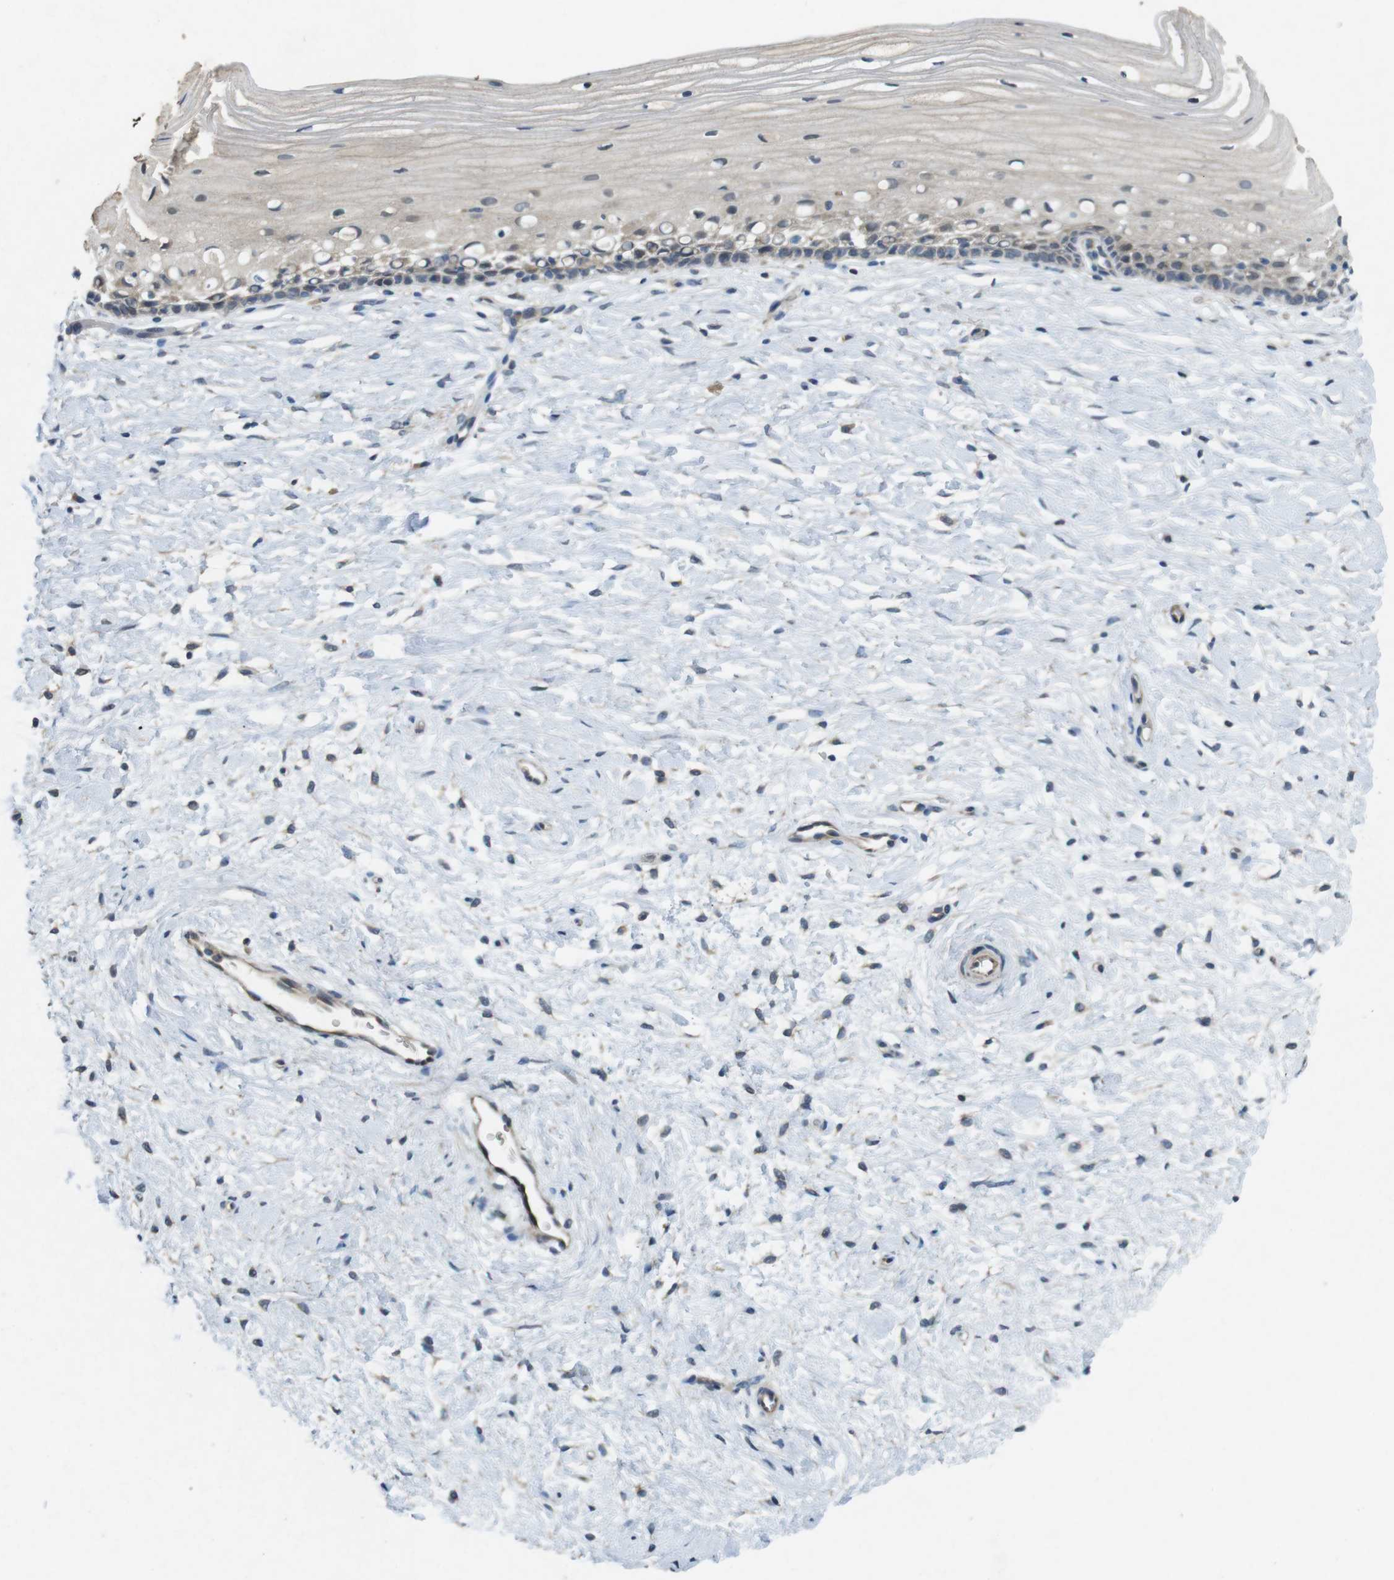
{"staining": {"intensity": "weak", "quantity": "<25%", "location": "cytoplasmic/membranous"}, "tissue": "cervix", "cell_type": "Squamous epithelial cells", "image_type": "normal", "snomed": [{"axis": "morphology", "description": "Normal tissue, NOS"}, {"axis": "topography", "description": "Cervix"}], "caption": "DAB immunohistochemical staining of unremarkable cervix demonstrates no significant expression in squamous epithelial cells.", "gene": "SUGT1", "patient": {"sex": "female", "age": 39}}